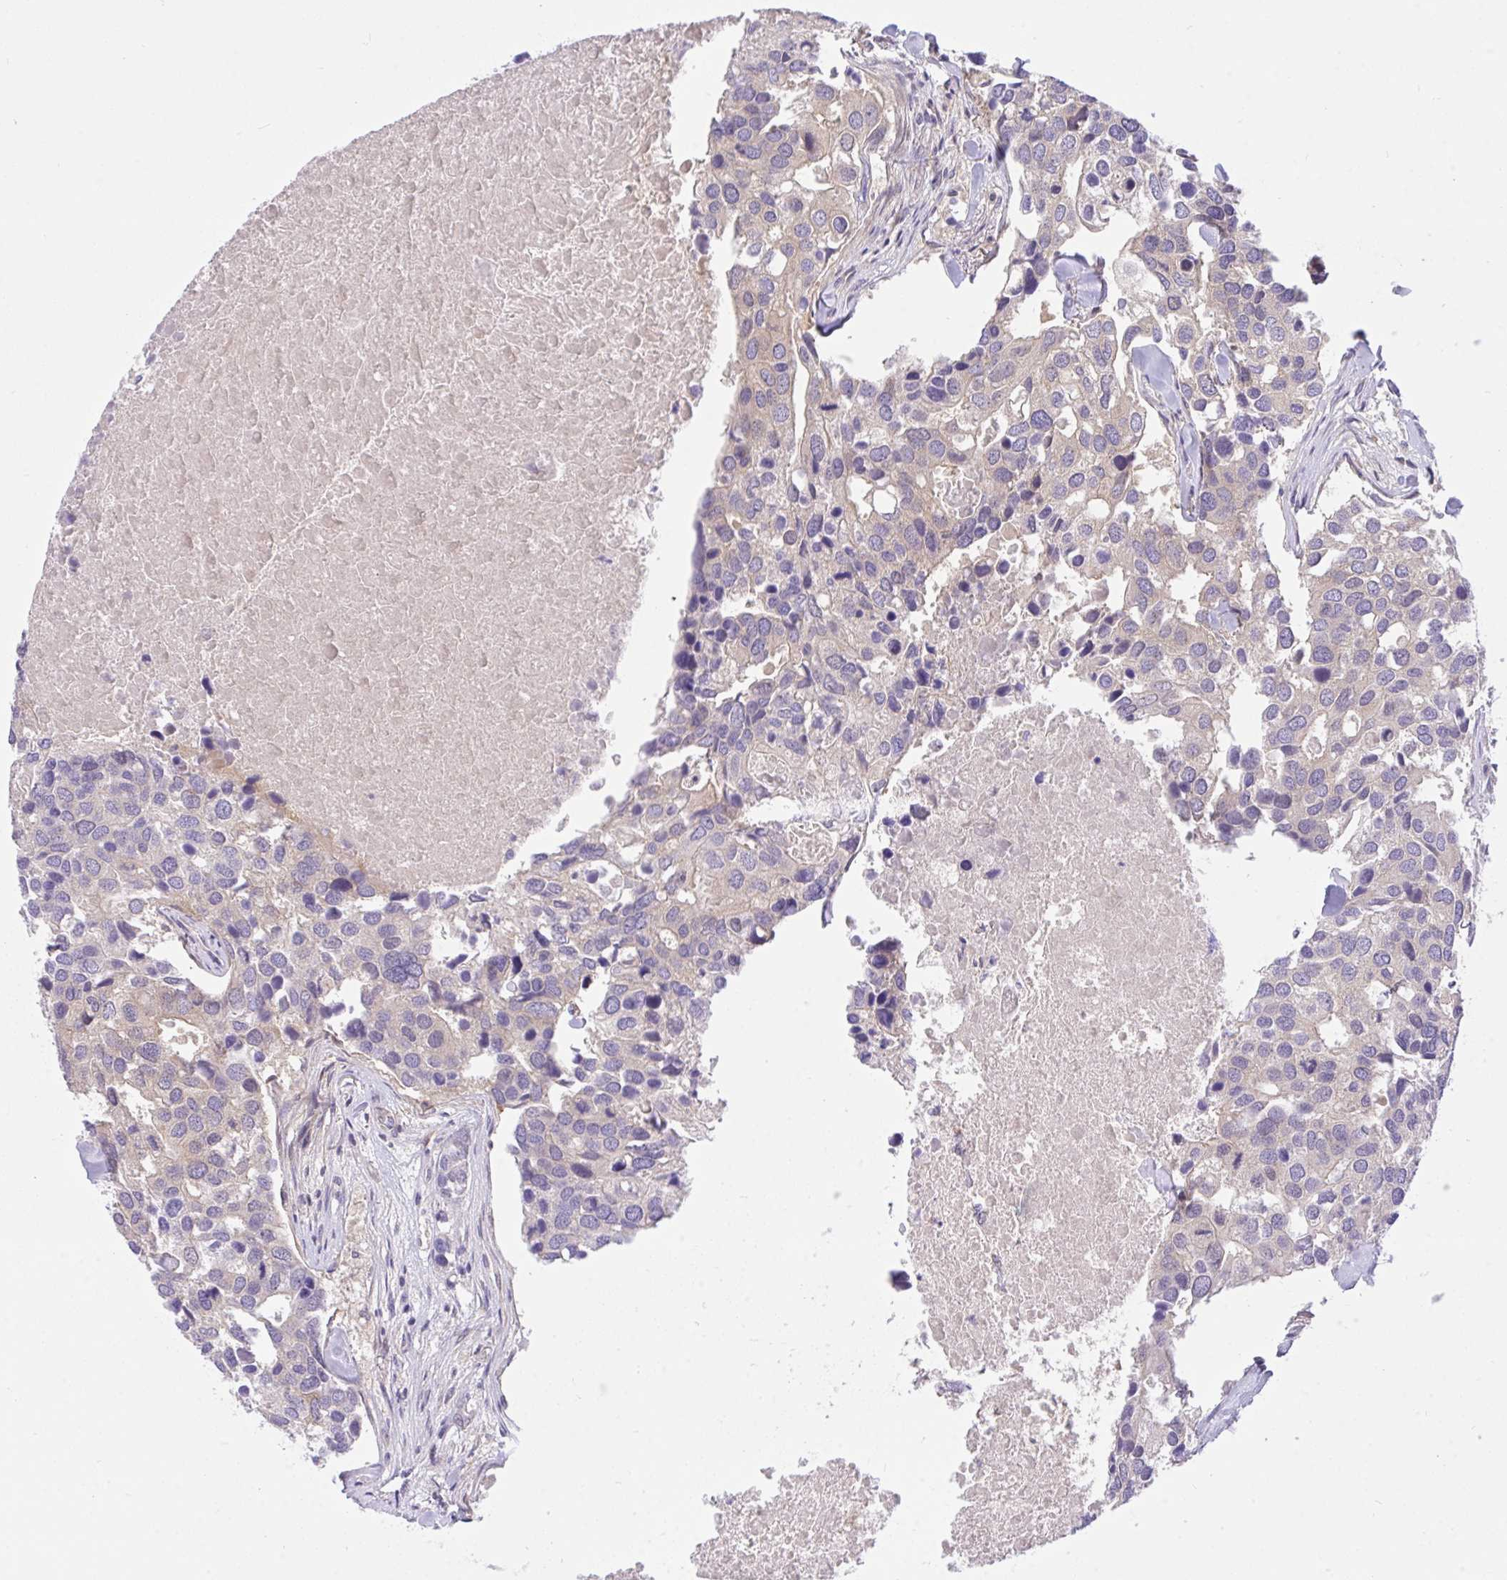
{"staining": {"intensity": "negative", "quantity": "none", "location": "none"}, "tissue": "breast cancer", "cell_type": "Tumor cells", "image_type": "cancer", "snomed": [{"axis": "morphology", "description": "Duct carcinoma"}, {"axis": "topography", "description": "Breast"}], "caption": "Immunohistochemical staining of human invasive ductal carcinoma (breast) shows no significant positivity in tumor cells.", "gene": "TLN2", "patient": {"sex": "female", "age": 83}}